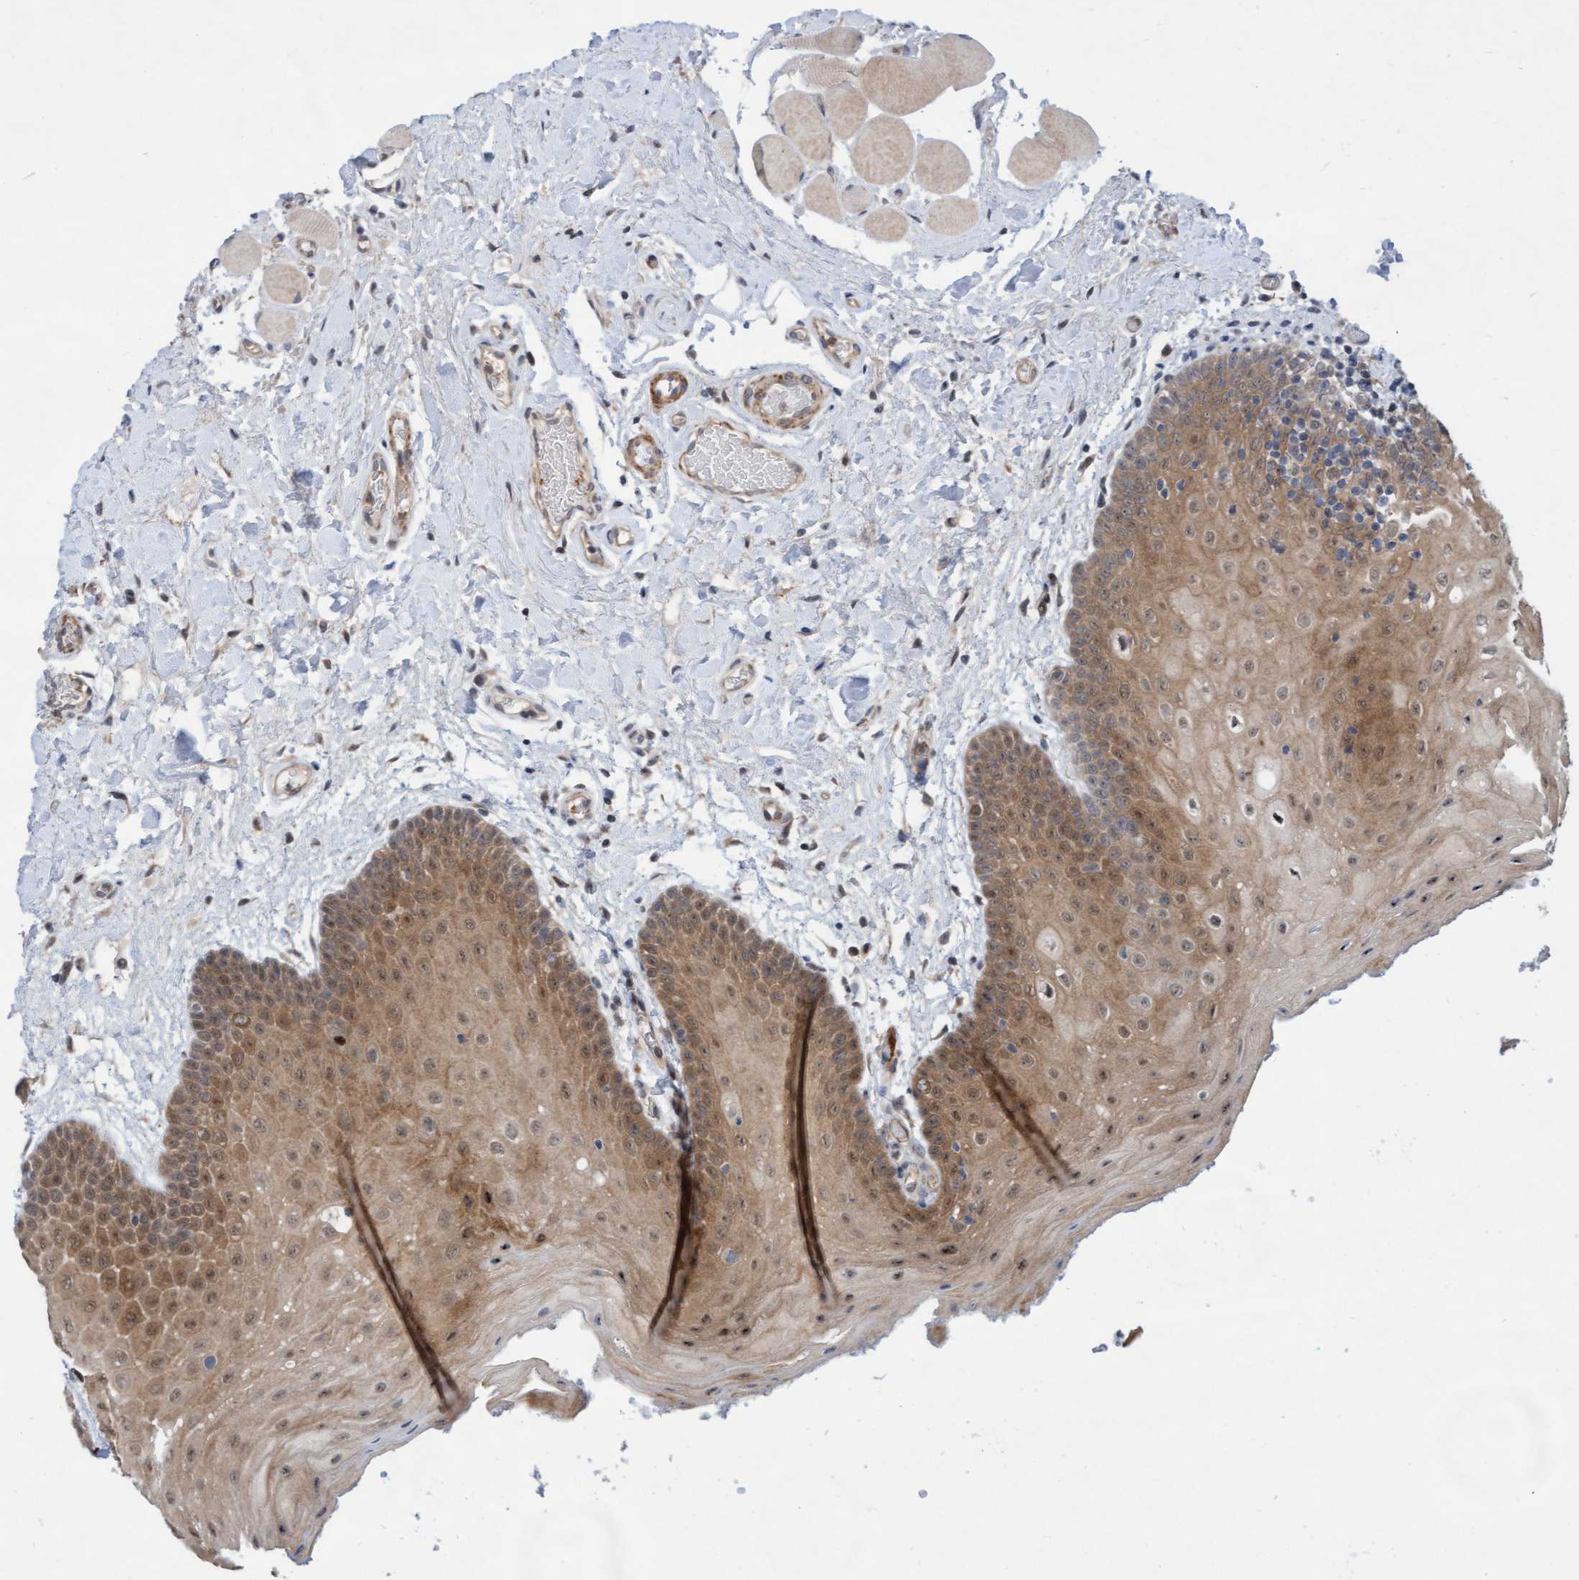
{"staining": {"intensity": "moderate", "quantity": ">75%", "location": "cytoplasmic/membranous,nuclear"}, "tissue": "oral mucosa", "cell_type": "Squamous epithelial cells", "image_type": "normal", "snomed": [{"axis": "morphology", "description": "Normal tissue, NOS"}, {"axis": "morphology", "description": "Squamous cell carcinoma, NOS"}, {"axis": "topography", "description": "Oral tissue"}, {"axis": "topography", "description": "Head-Neck"}], "caption": "Protein expression analysis of normal oral mucosa reveals moderate cytoplasmic/membranous,nuclear expression in about >75% of squamous epithelial cells. (DAB IHC, brown staining for protein, blue staining for nuclei).", "gene": "RAP1GAP2", "patient": {"sex": "male", "age": 71}}